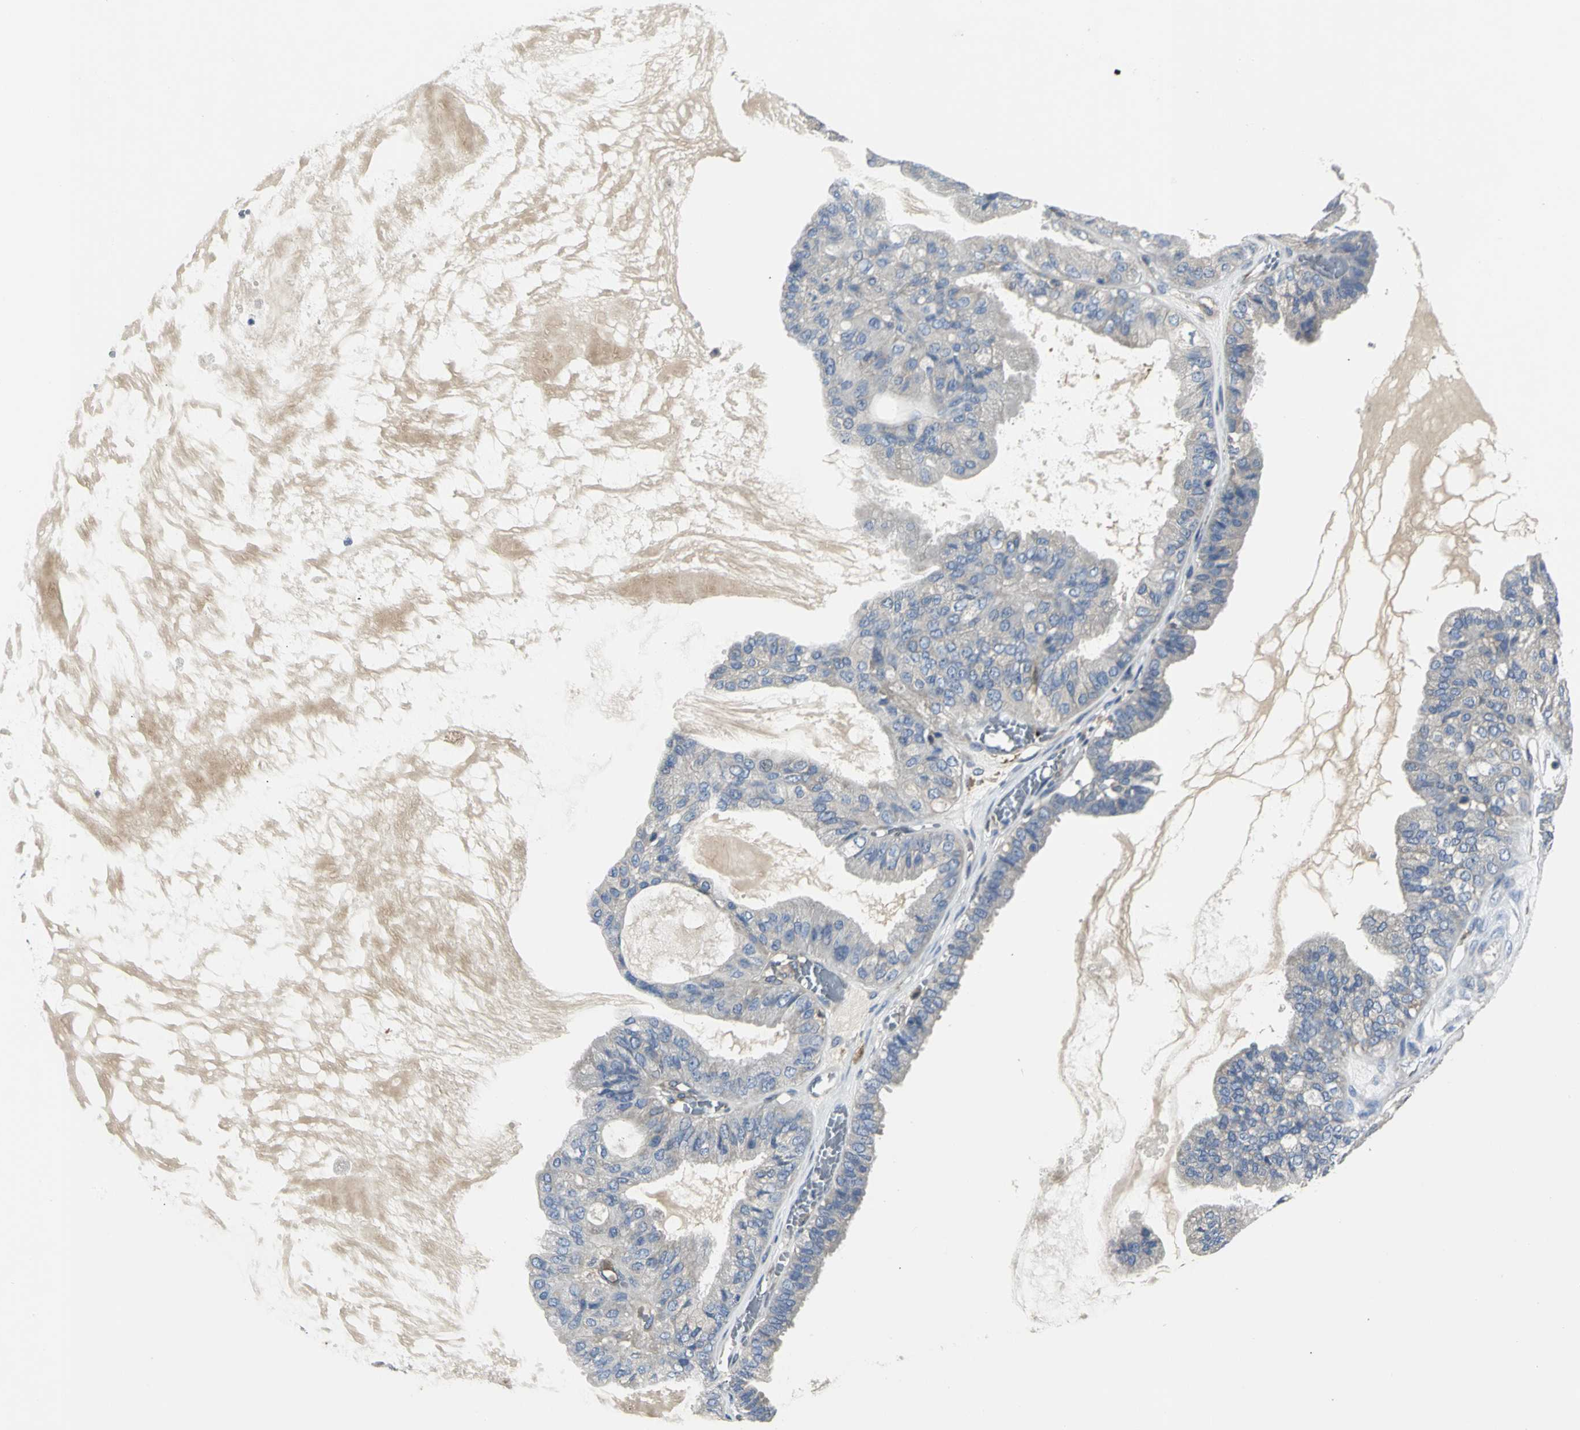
{"staining": {"intensity": "weak", "quantity": "25%-75%", "location": "cytoplasmic/membranous"}, "tissue": "ovarian cancer", "cell_type": "Tumor cells", "image_type": "cancer", "snomed": [{"axis": "morphology", "description": "Carcinoma, NOS"}, {"axis": "morphology", "description": "Carcinoma, endometroid"}, {"axis": "topography", "description": "Ovary"}], "caption": "Carcinoma (ovarian) stained for a protein (brown) demonstrates weak cytoplasmic/membranous positive positivity in approximately 25%-75% of tumor cells.", "gene": "CHRNB1", "patient": {"sex": "female", "age": 50}}